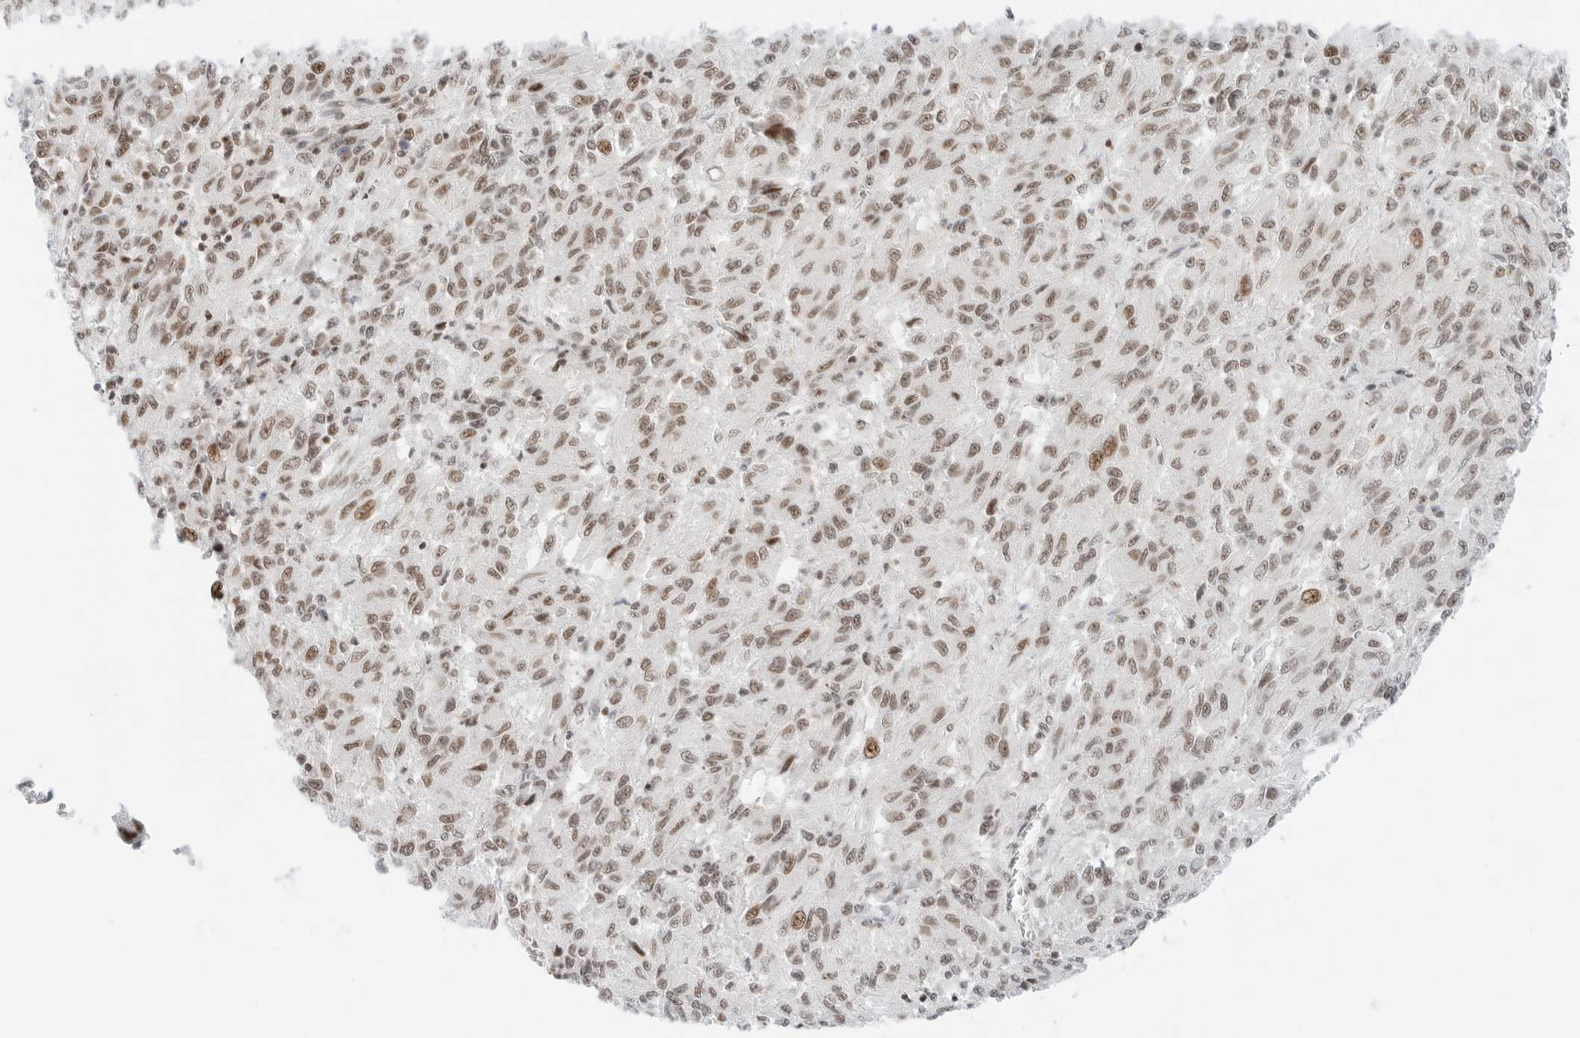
{"staining": {"intensity": "weak", "quantity": ">75%", "location": "nuclear"}, "tissue": "melanoma", "cell_type": "Tumor cells", "image_type": "cancer", "snomed": [{"axis": "morphology", "description": "Malignant melanoma, Metastatic site"}, {"axis": "topography", "description": "Lung"}], "caption": "Immunohistochemical staining of malignant melanoma (metastatic site) exhibits low levels of weak nuclear protein expression in about >75% of tumor cells. Using DAB (brown) and hematoxylin (blue) stains, captured at high magnification using brightfield microscopy.", "gene": "CRTC2", "patient": {"sex": "male", "age": 64}}